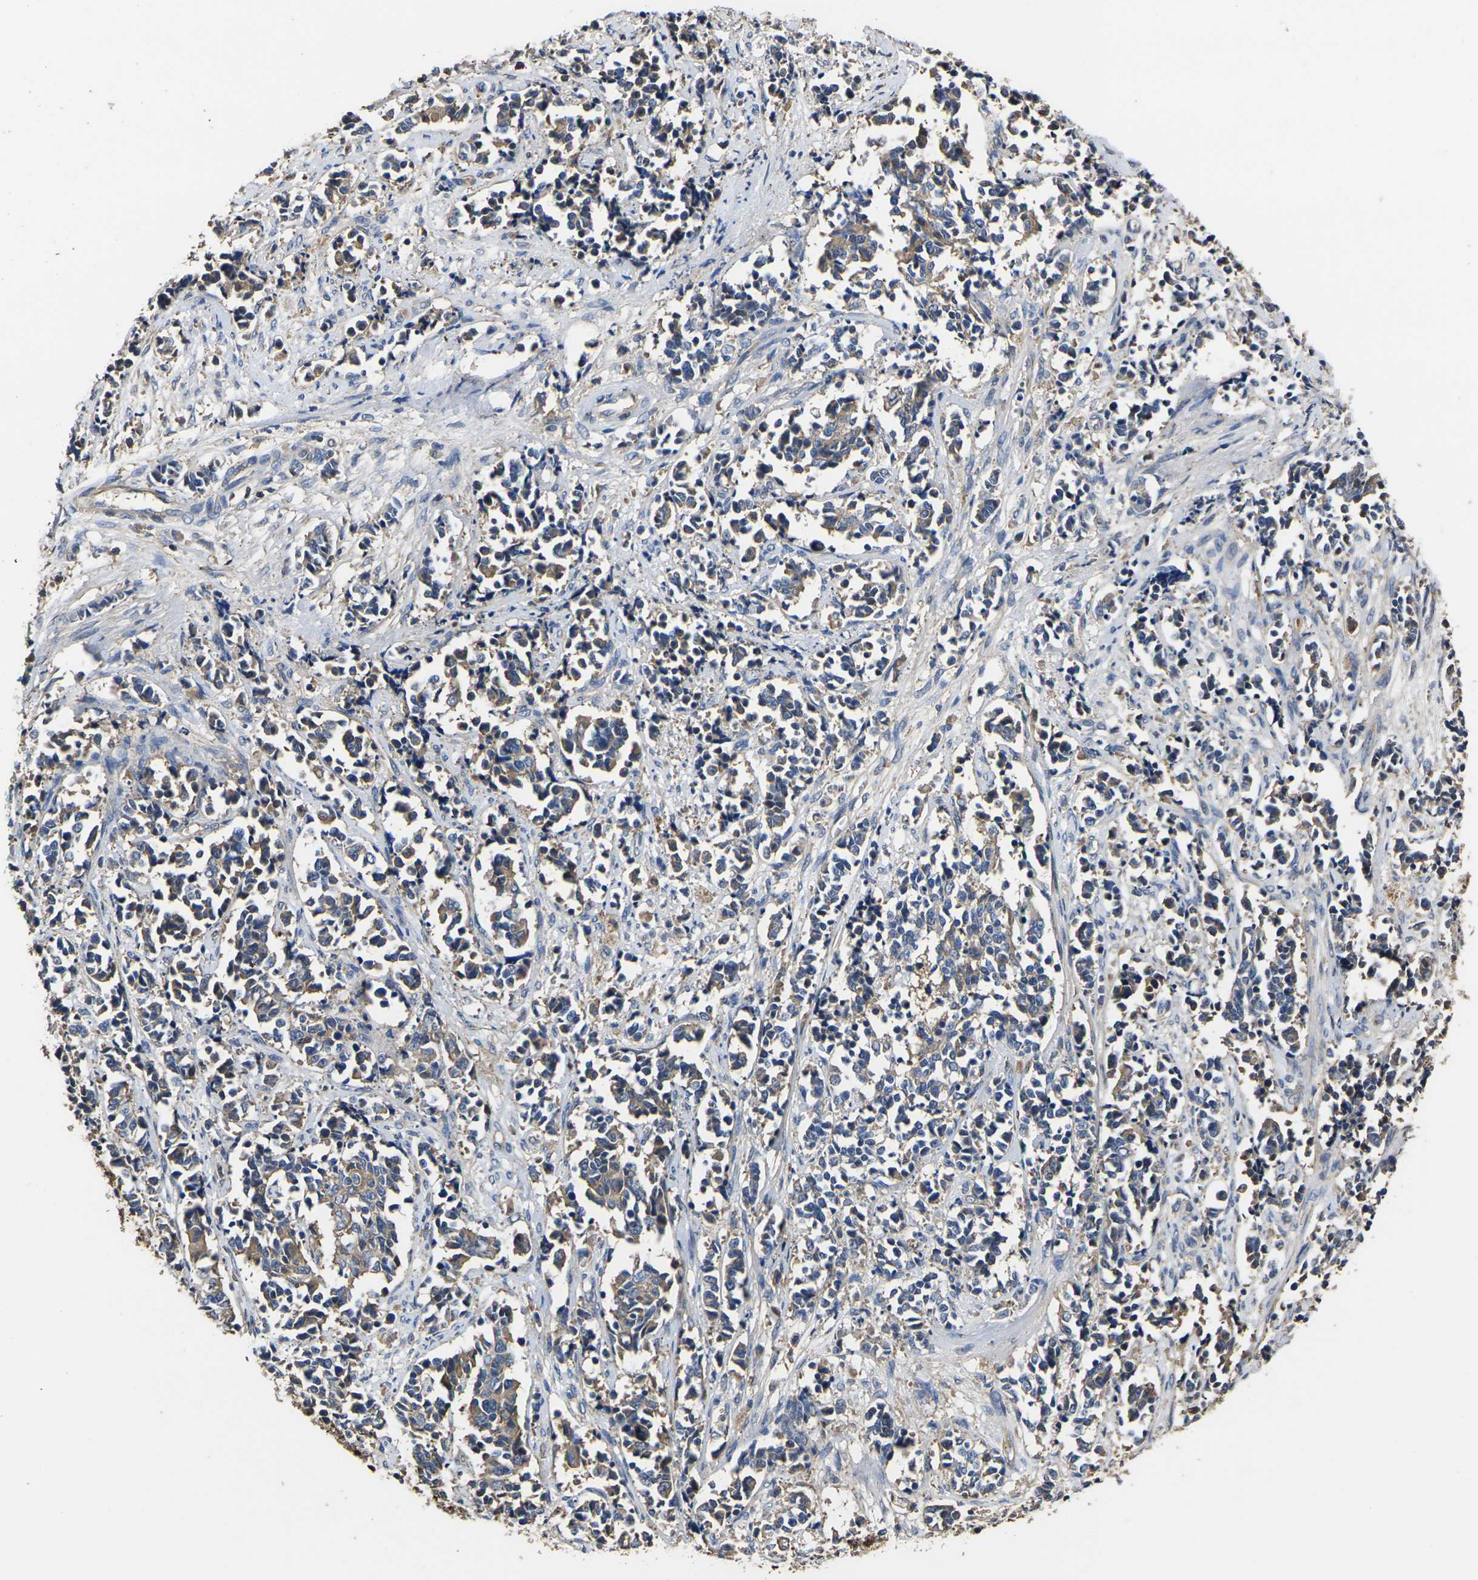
{"staining": {"intensity": "moderate", "quantity": ">75%", "location": "cytoplasmic/membranous"}, "tissue": "cervical cancer", "cell_type": "Tumor cells", "image_type": "cancer", "snomed": [{"axis": "morphology", "description": "Normal tissue, NOS"}, {"axis": "morphology", "description": "Squamous cell carcinoma, NOS"}, {"axis": "topography", "description": "Cervix"}], "caption": "Tumor cells exhibit moderate cytoplasmic/membranous staining in approximately >75% of cells in cervical cancer (squamous cell carcinoma).", "gene": "HSPG2", "patient": {"sex": "female", "age": 35}}